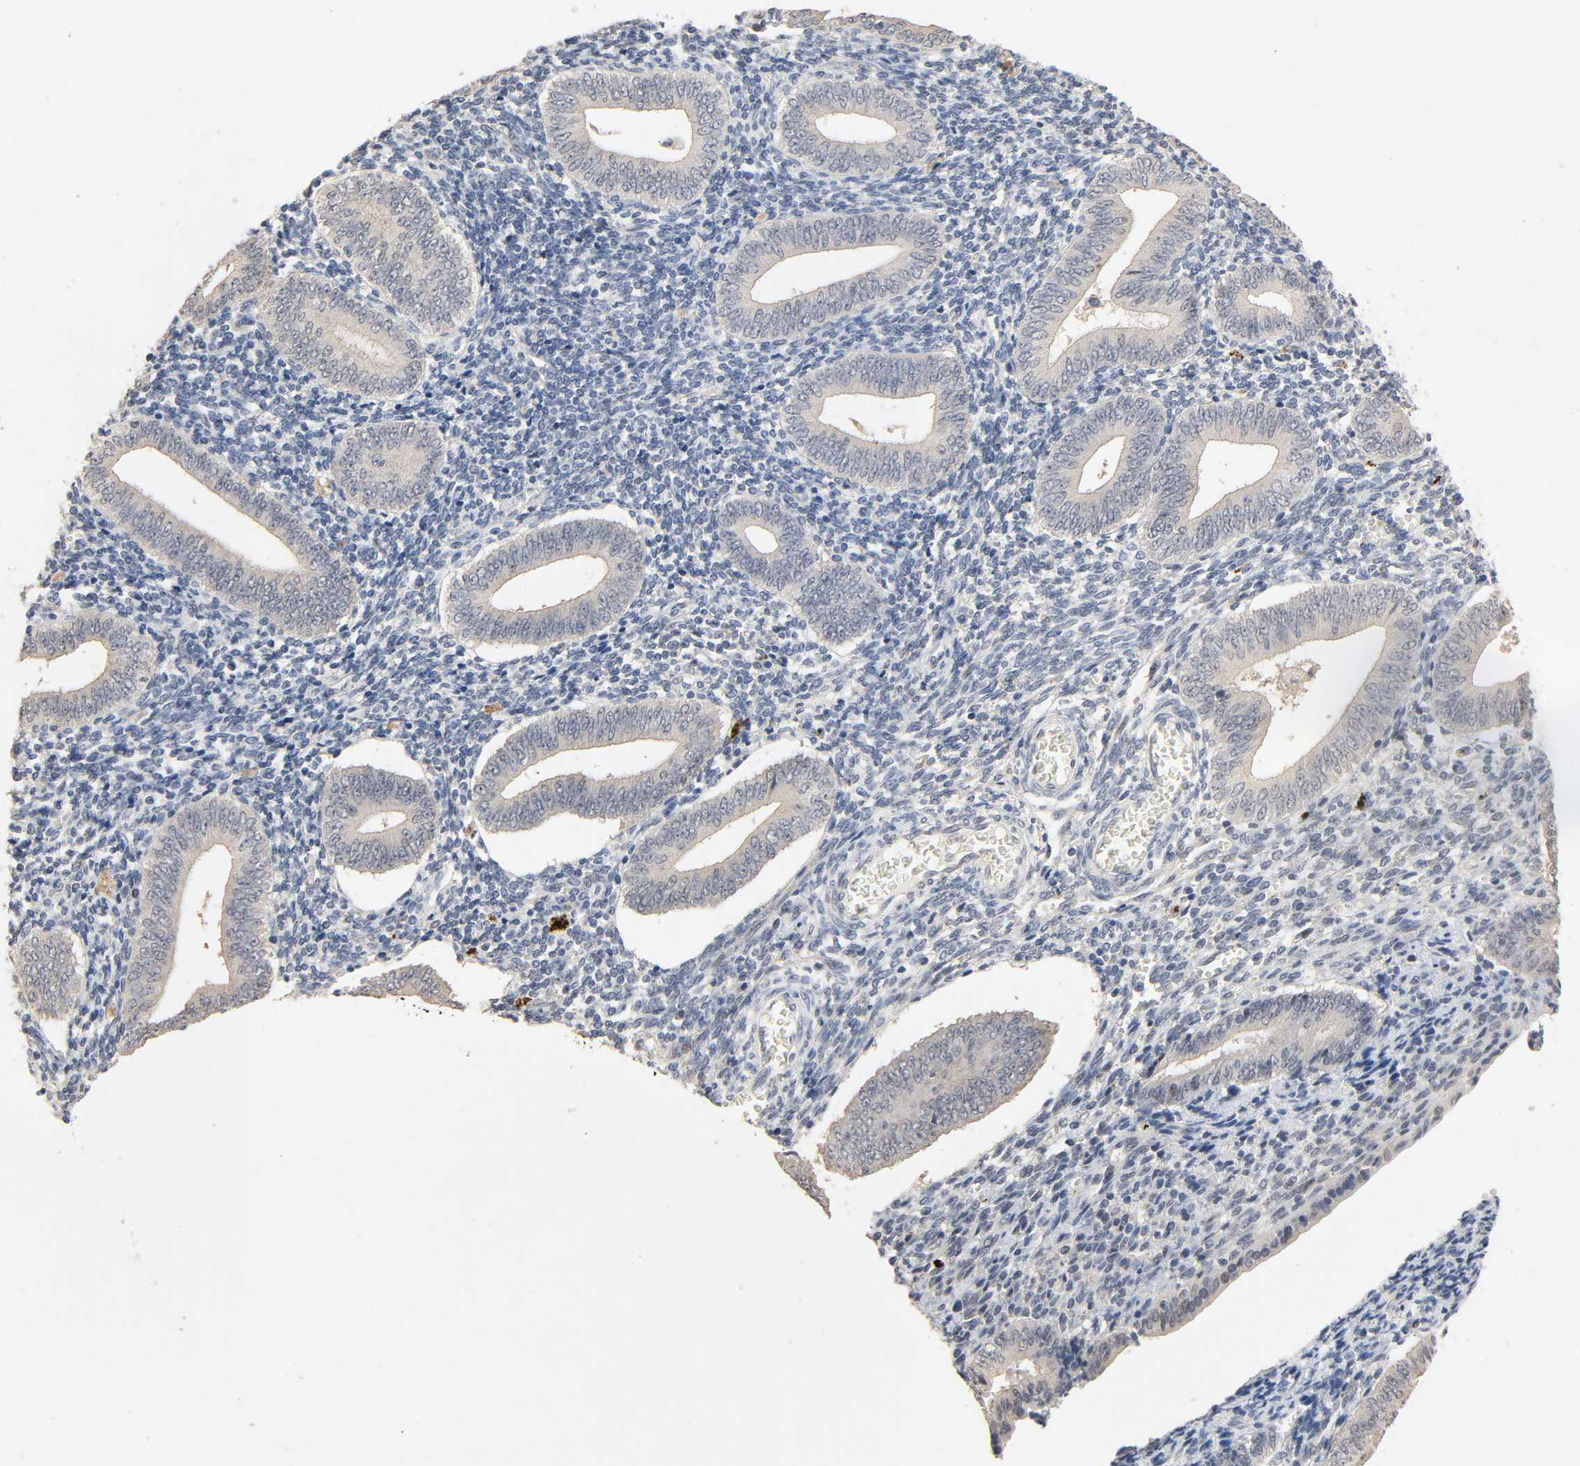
{"staining": {"intensity": "negative", "quantity": "none", "location": "none"}, "tissue": "endometrium", "cell_type": "Cells in endometrial stroma", "image_type": "normal", "snomed": [{"axis": "morphology", "description": "Normal tissue, NOS"}, {"axis": "topography", "description": "Uterus"}, {"axis": "topography", "description": "Endometrium"}], "caption": "IHC photomicrograph of benign endometrium: human endometrium stained with DAB (3,3'-diaminobenzidine) shows no significant protein positivity in cells in endometrial stroma.", "gene": "MAGEA8", "patient": {"sex": "female", "age": 33}}